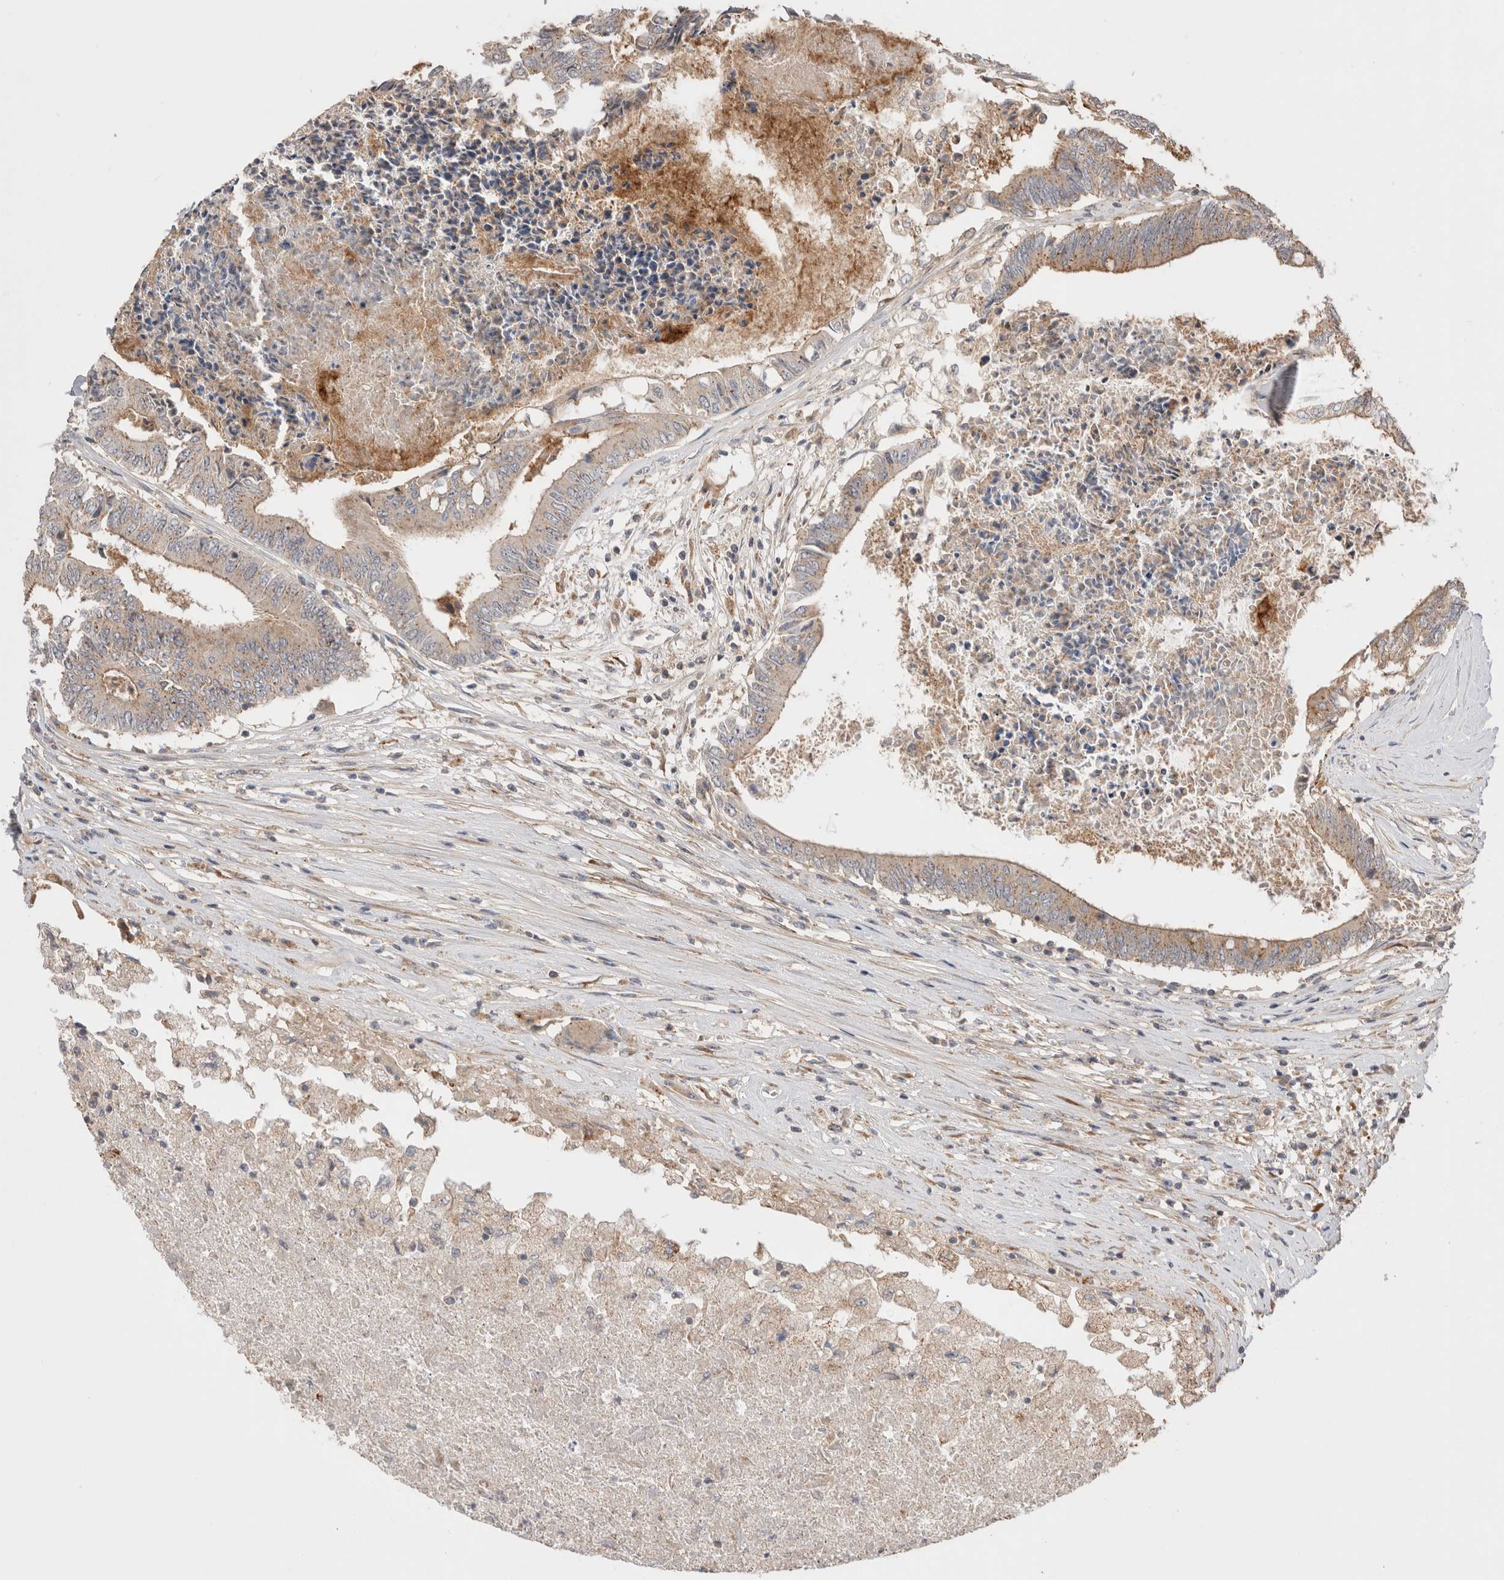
{"staining": {"intensity": "weak", "quantity": ">75%", "location": "cytoplasmic/membranous"}, "tissue": "colorectal cancer", "cell_type": "Tumor cells", "image_type": "cancer", "snomed": [{"axis": "morphology", "description": "Adenocarcinoma, NOS"}, {"axis": "topography", "description": "Rectum"}], "caption": "Immunohistochemical staining of colorectal cancer shows low levels of weak cytoplasmic/membranous expression in approximately >75% of tumor cells.", "gene": "VPS28", "patient": {"sex": "male", "age": 63}}